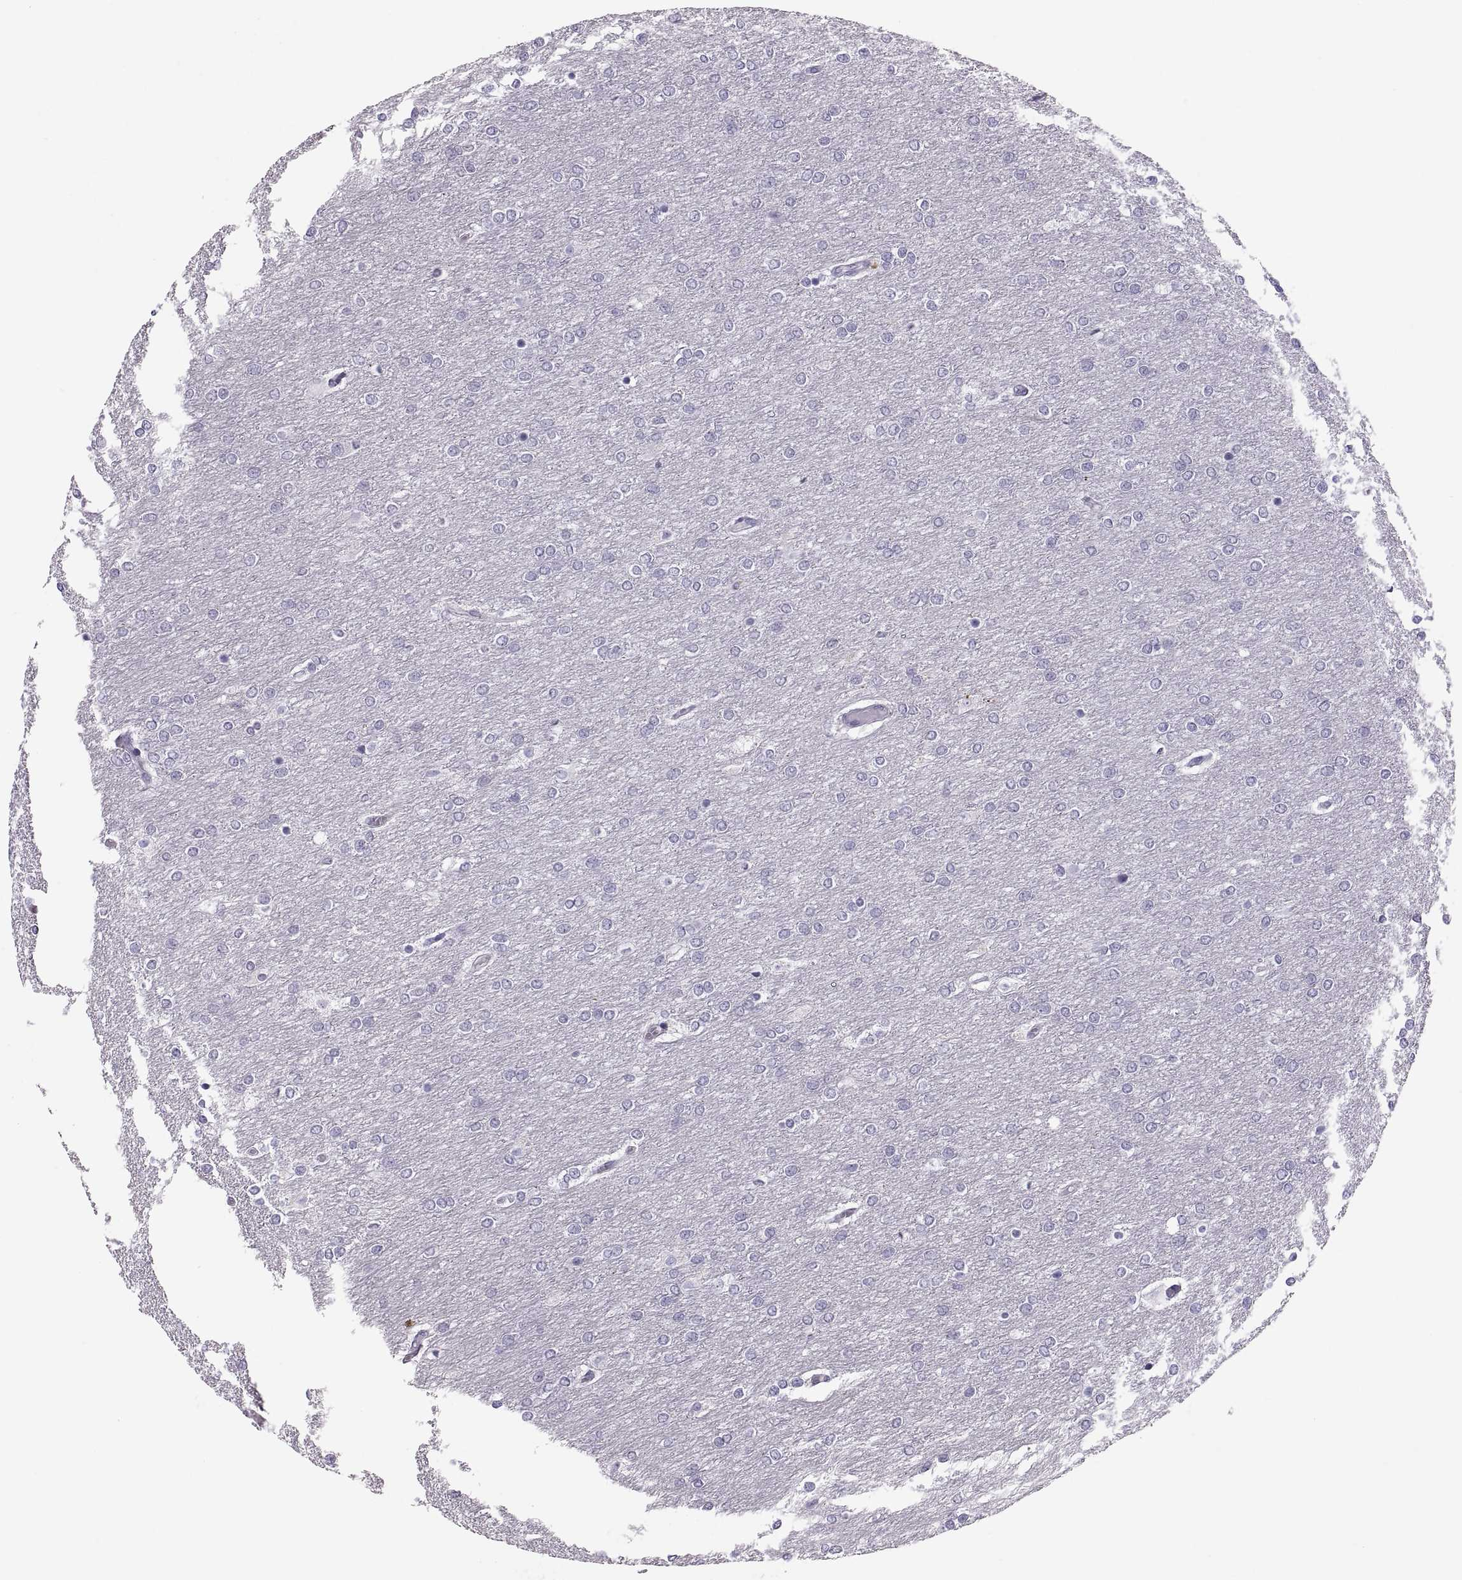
{"staining": {"intensity": "negative", "quantity": "none", "location": "none"}, "tissue": "glioma", "cell_type": "Tumor cells", "image_type": "cancer", "snomed": [{"axis": "morphology", "description": "Glioma, malignant, High grade"}, {"axis": "topography", "description": "Brain"}], "caption": "An immunohistochemistry (IHC) photomicrograph of glioma is shown. There is no staining in tumor cells of glioma.", "gene": "QRICH2", "patient": {"sex": "female", "age": 61}}